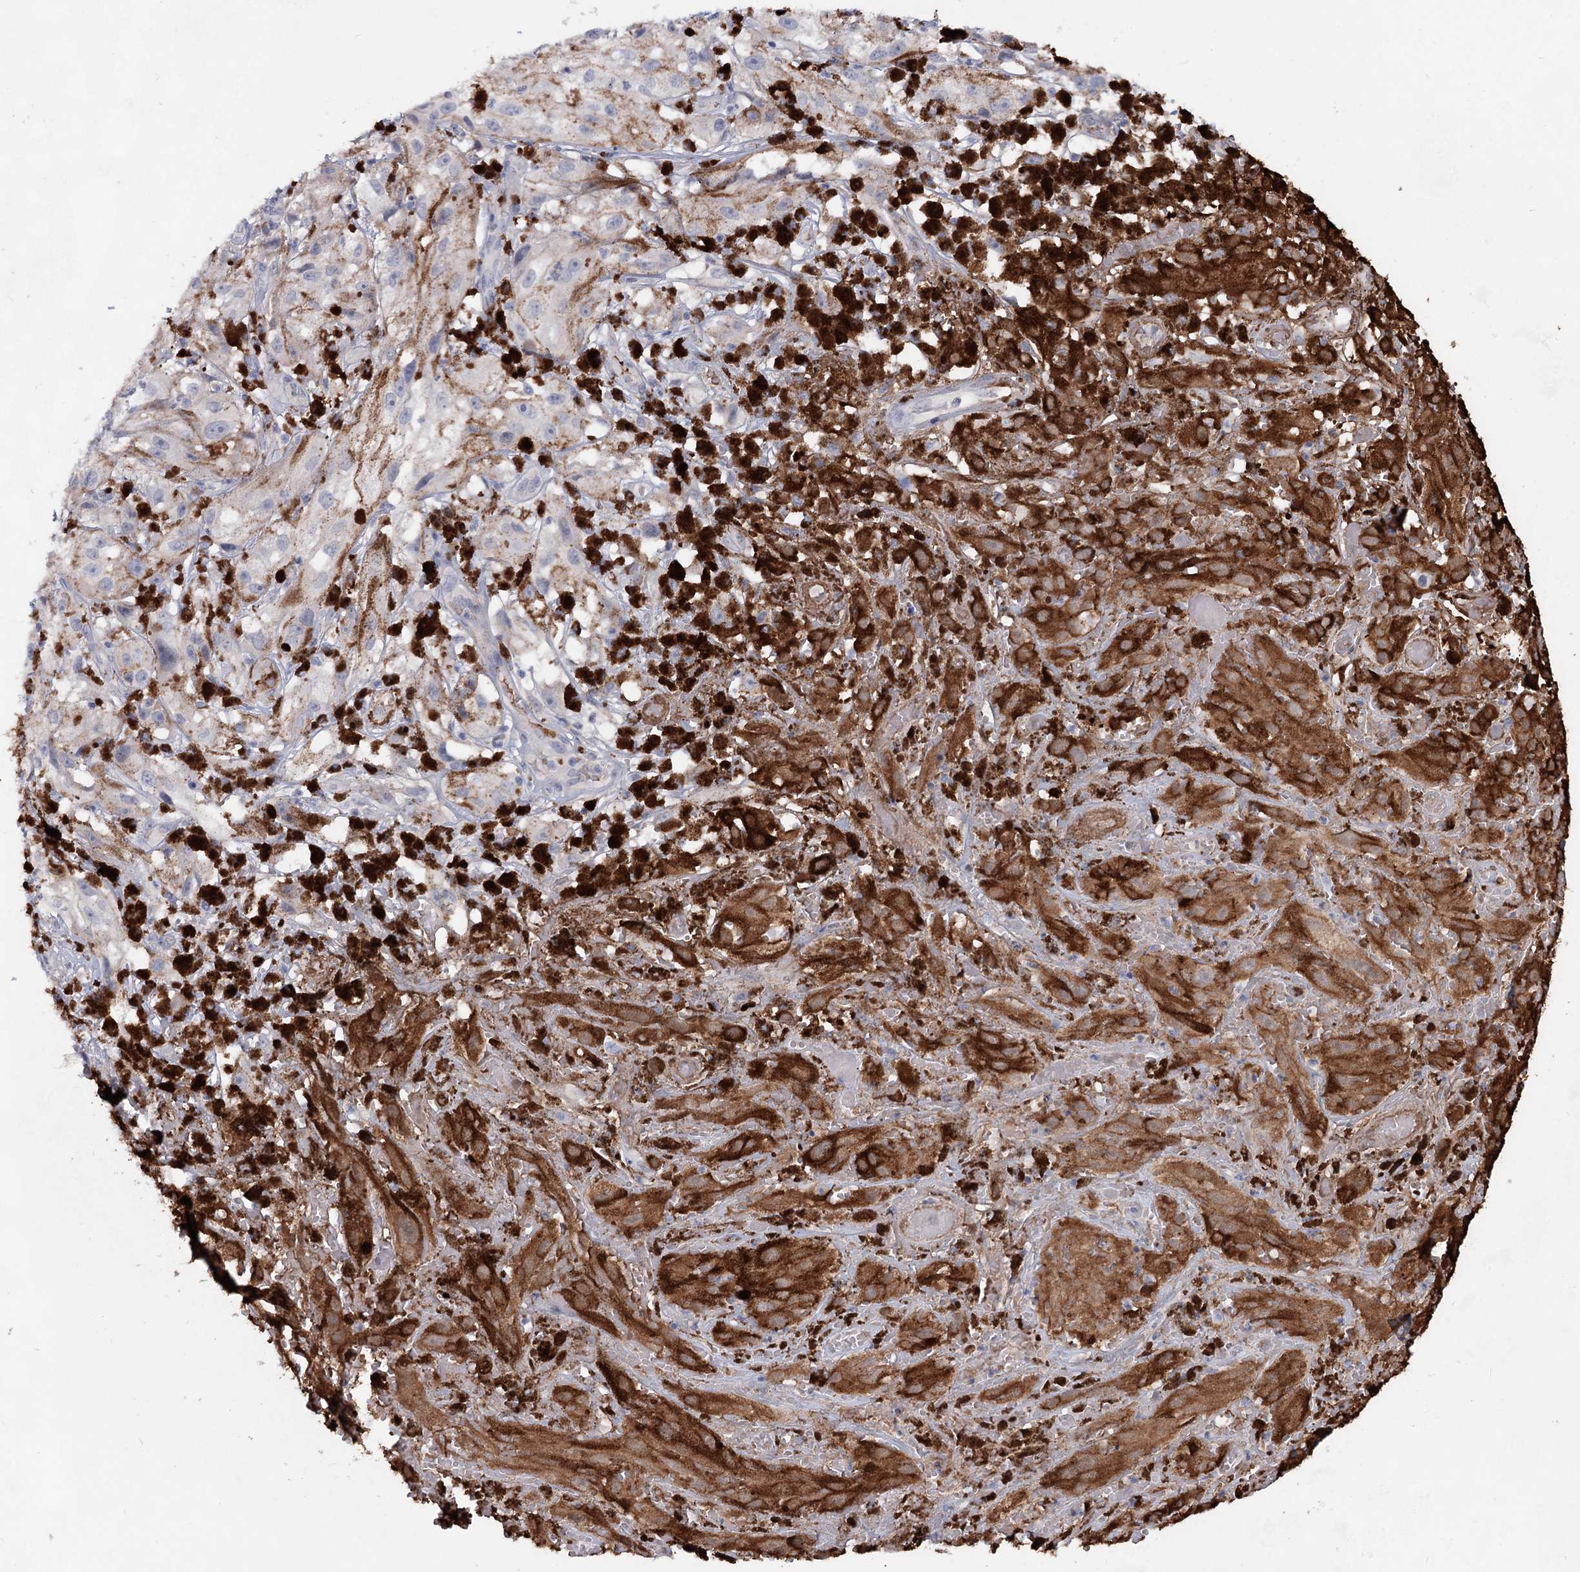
{"staining": {"intensity": "negative", "quantity": "none", "location": "none"}, "tissue": "melanoma", "cell_type": "Tumor cells", "image_type": "cancer", "snomed": [{"axis": "morphology", "description": "Malignant melanoma, NOS"}, {"axis": "topography", "description": "Skin"}], "caption": "Tumor cells are negative for brown protein staining in malignant melanoma. Brightfield microscopy of immunohistochemistry (IHC) stained with DAB (brown) and hematoxylin (blue), captured at high magnification.", "gene": "TASOR2", "patient": {"sex": "male", "age": 88}}